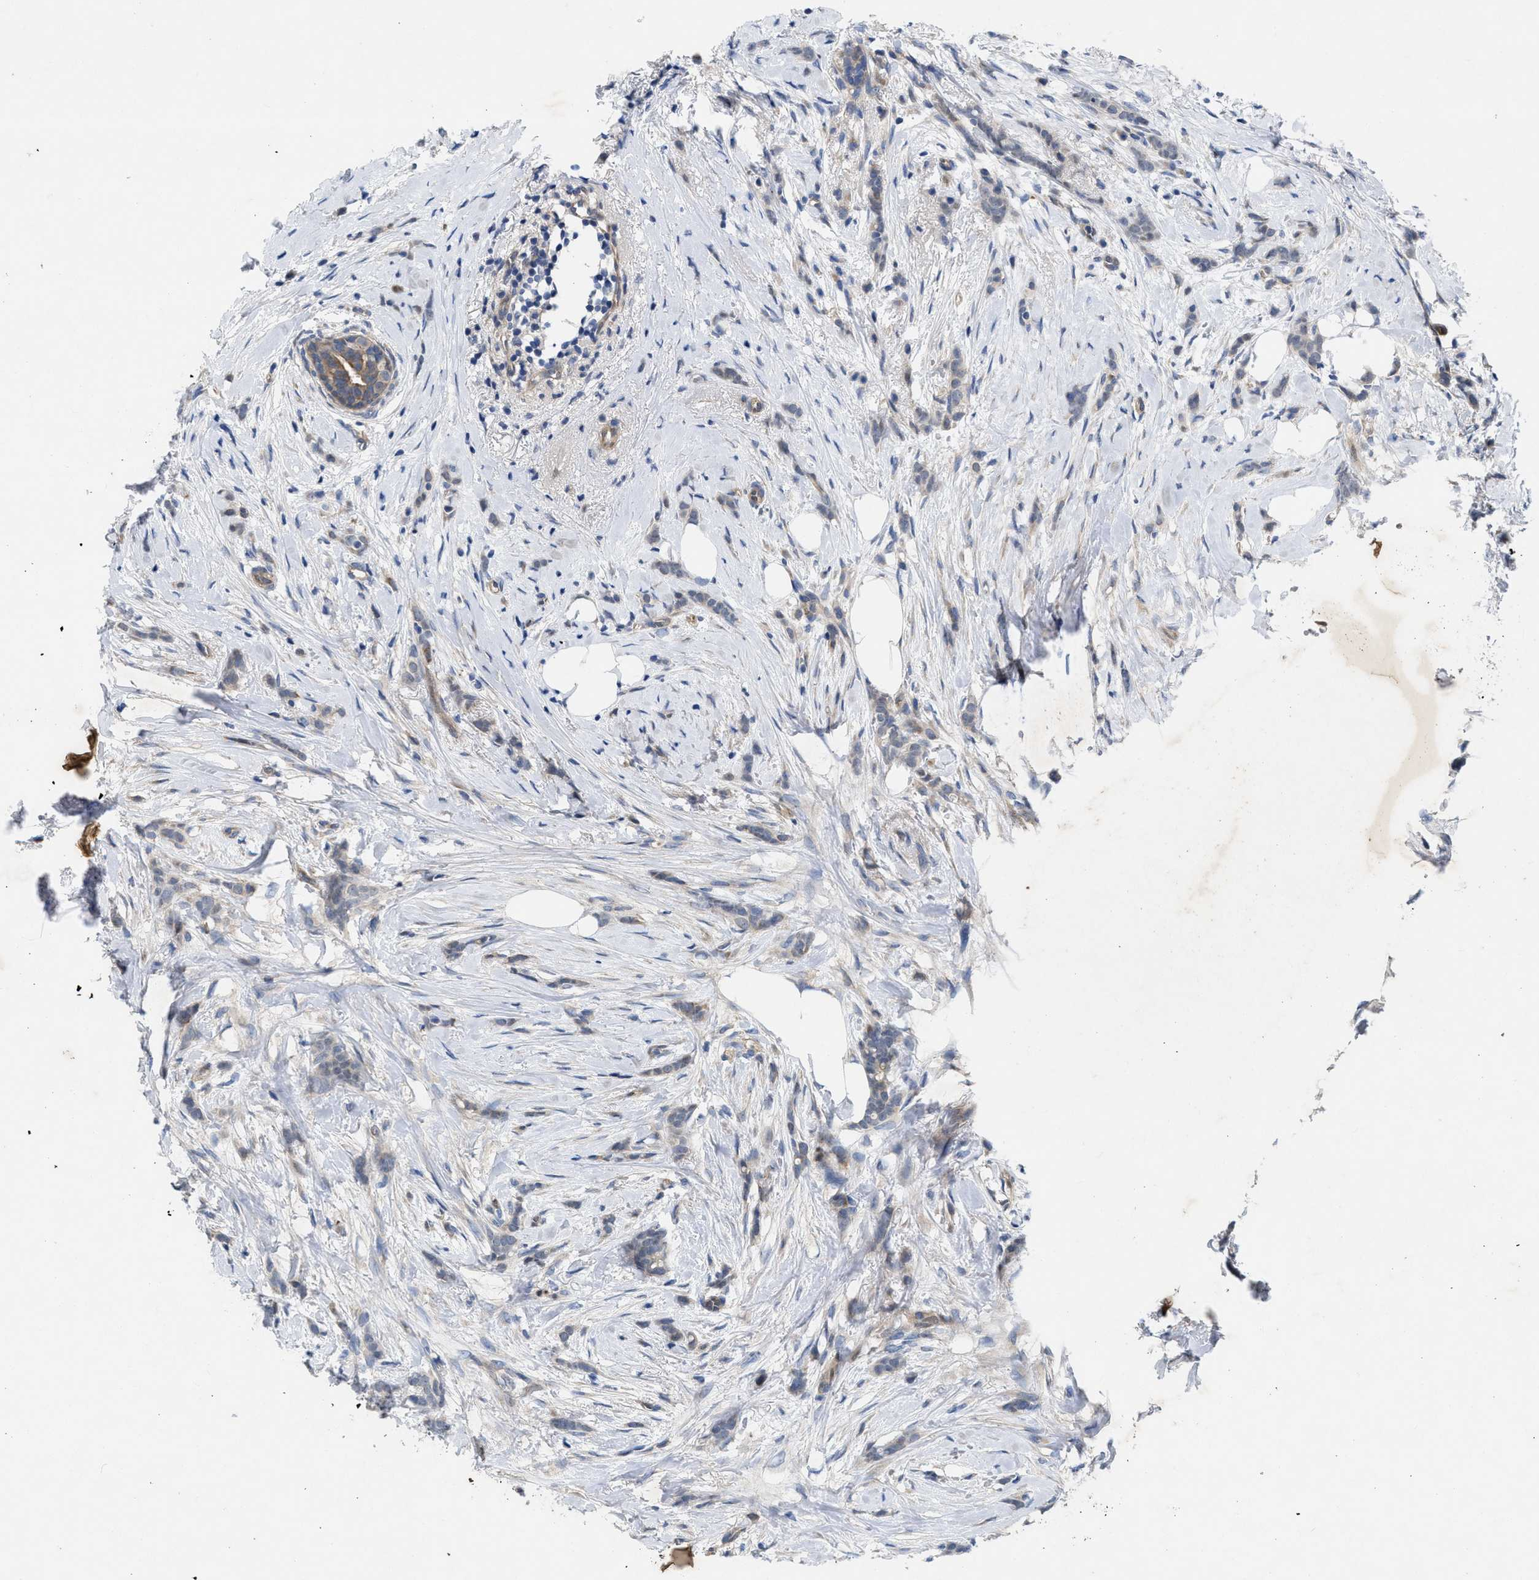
{"staining": {"intensity": "moderate", "quantity": "<25%", "location": "cytoplasmic/membranous"}, "tissue": "breast cancer", "cell_type": "Tumor cells", "image_type": "cancer", "snomed": [{"axis": "morphology", "description": "Lobular carcinoma, in situ"}, {"axis": "morphology", "description": "Lobular carcinoma"}, {"axis": "topography", "description": "Breast"}], "caption": "This photomicrograph demonstrates IHC staining of human breast lobular carcinoma, with low moderate cytoplasmic/membranous expression in about <25% of tumor cells.", "gene": "NDEL1", "patient": {"sex": "female", "age": 41}}